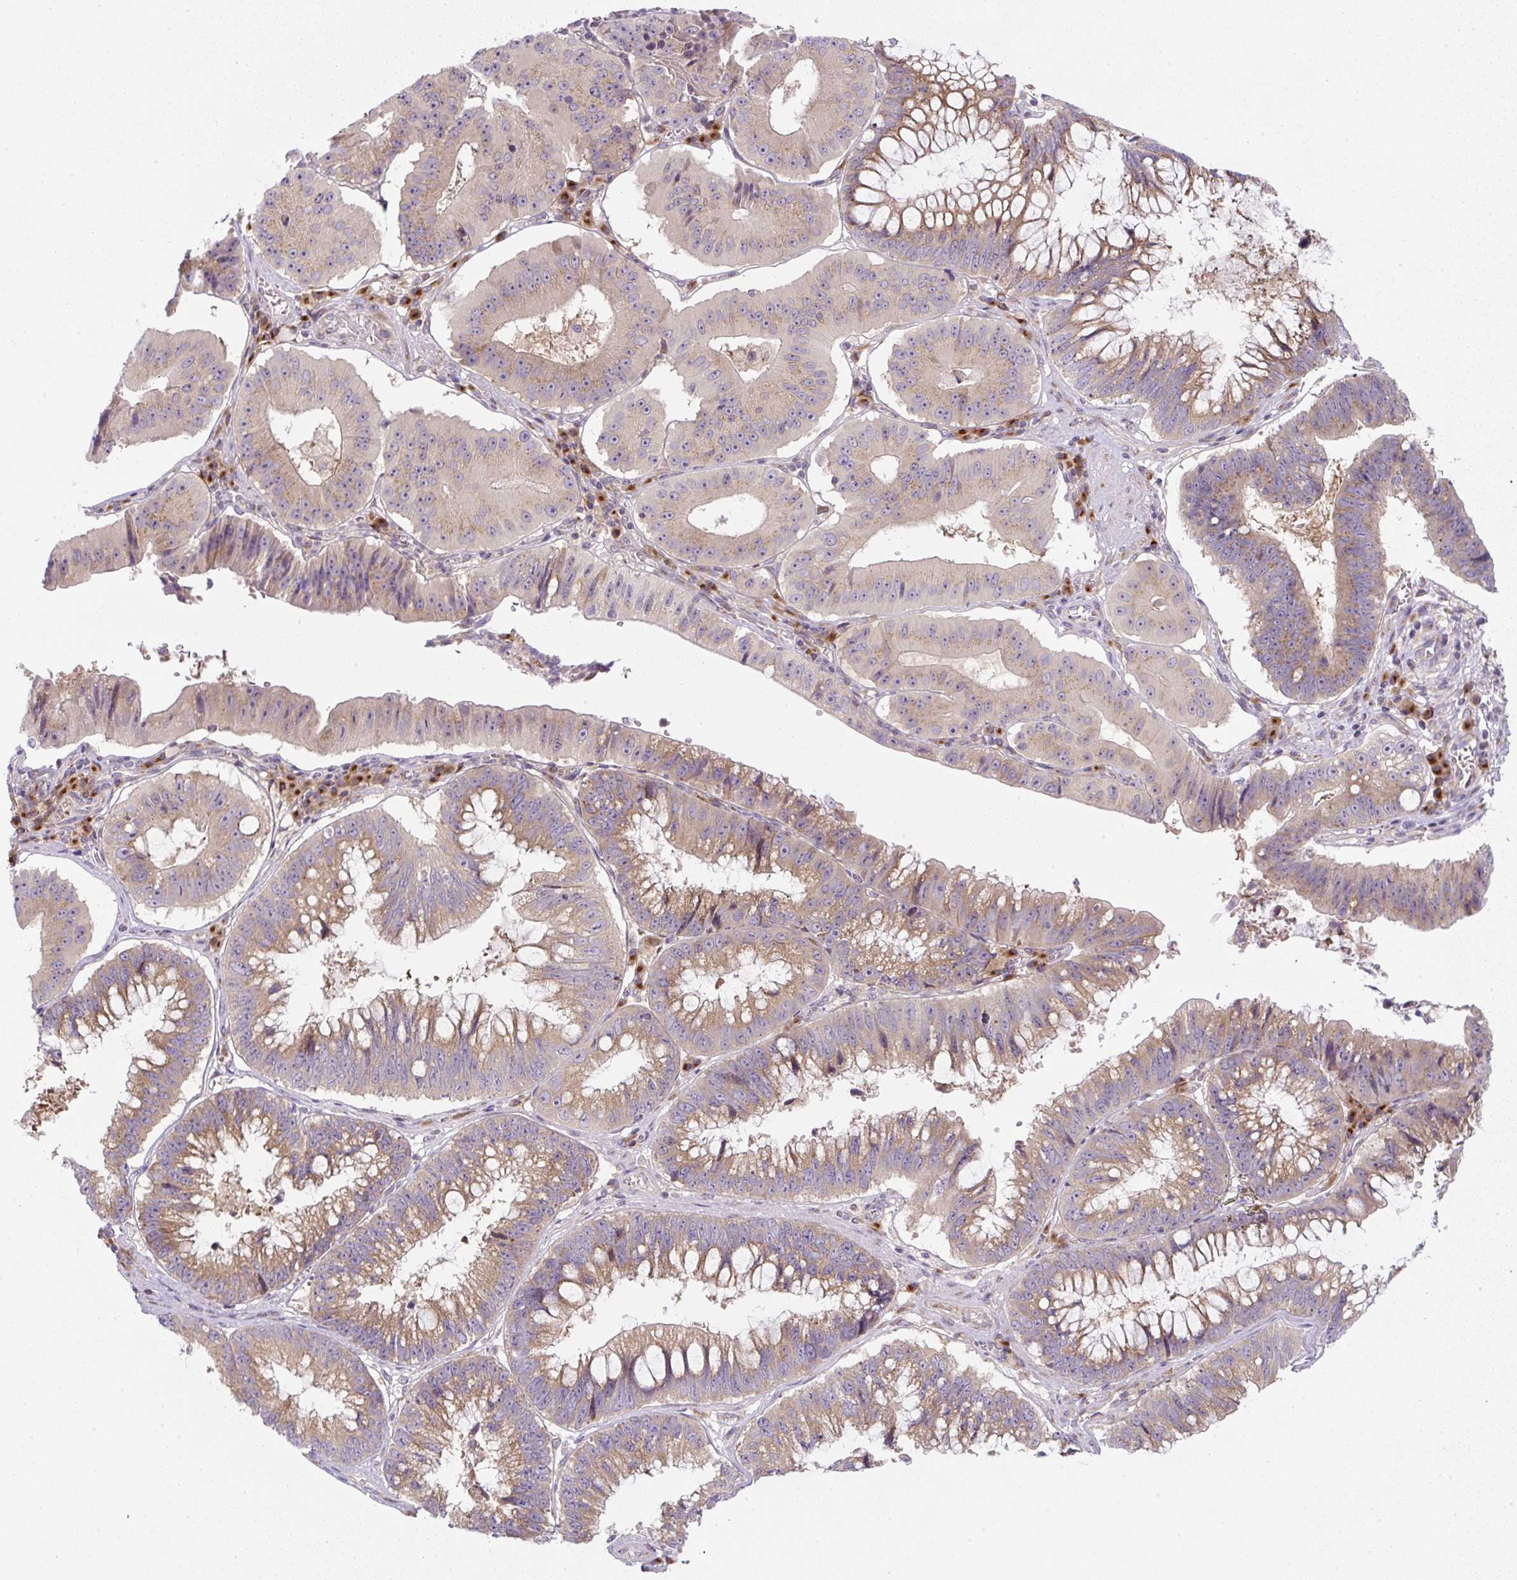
{"staining": {"intensity": "moderate", "quantity": ">75%", "location": "cytoplasmic/membranous"}, "tissue": "stomach cancer", "cell_type": "Tumor cells", "image_type": "cancer", "snomed": [{"axis": "morphology", "description": "Adenocarcinoma, NOS"}, {"axis": "topography", "description": "Stomach"}], "caption": "Stomach cancer (adenocarcinoma) stained with immunohistochemistry (IHC) exhibits moderate cytoplasmic/membranous expression in approximately >75% of tumor cells.", "gene": "MLX", "patient": {"sex": "male", "age": 59}}